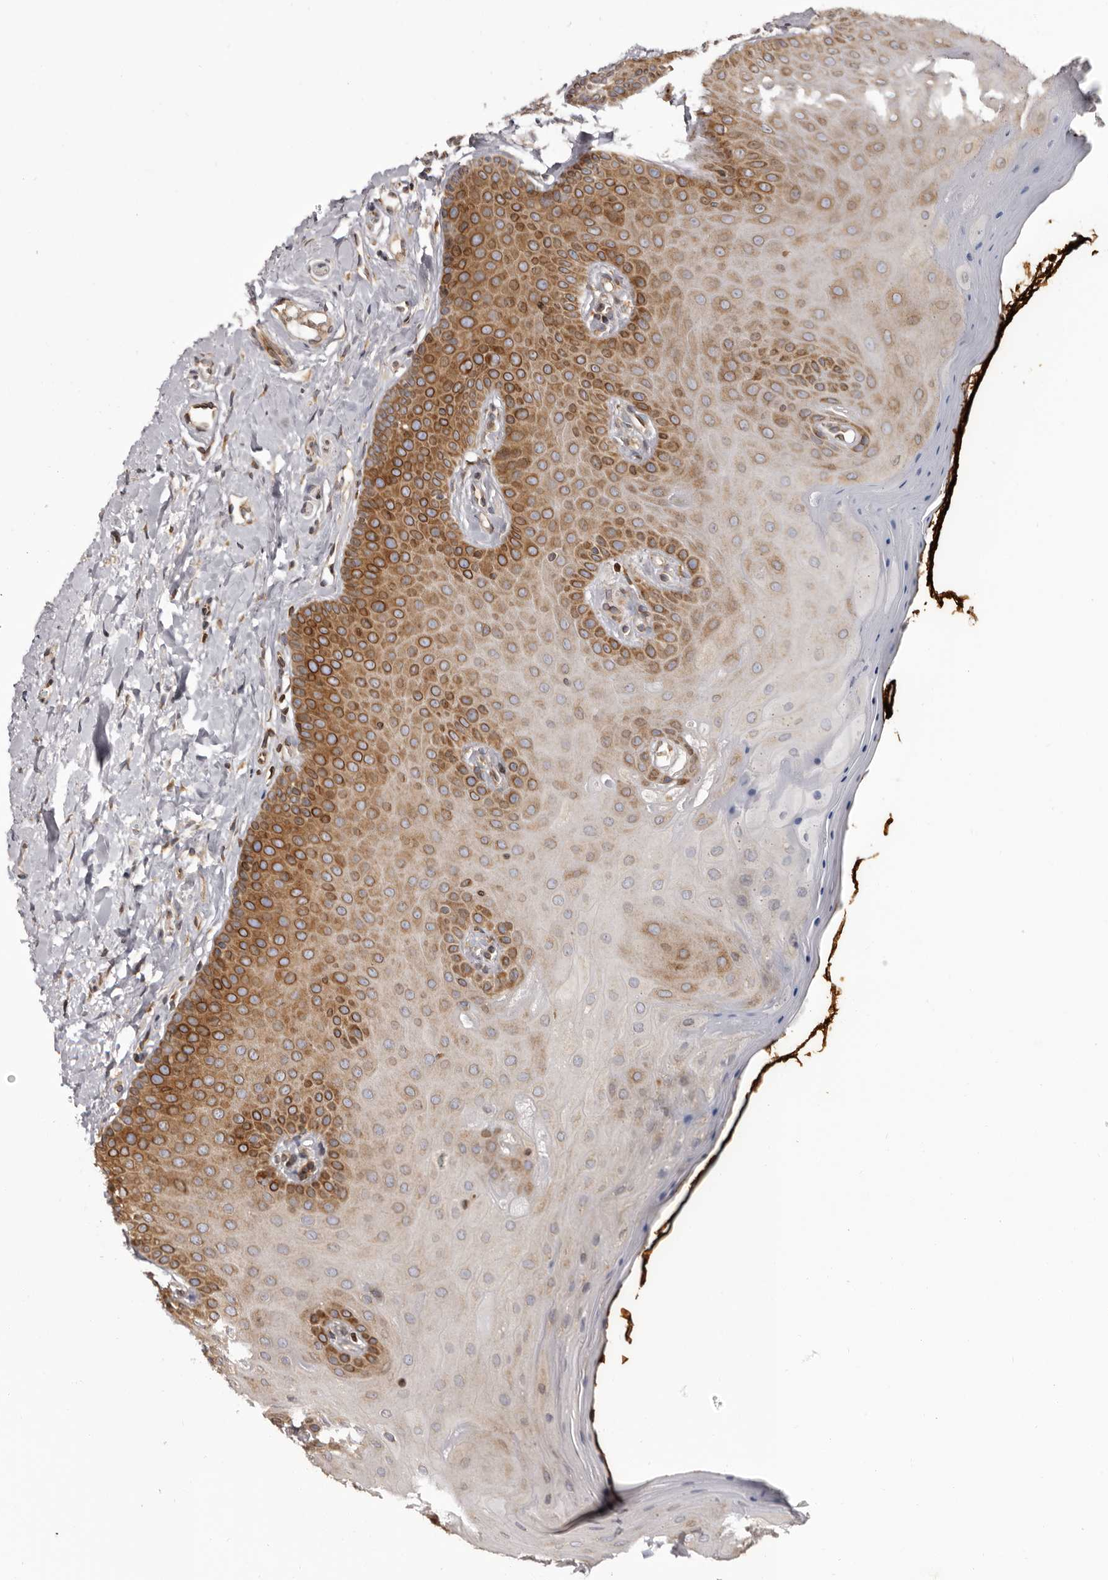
{"staining": {"intensity": "moderate", "quantity": ">75%", "location": "cytoplasmic/membranous"}, "tissue": "oral mucosa", "cell_type": "Squamous epithelial cells", "image_type": "normal", "snomed": [{"axis": "morphology", "description": "Normal tissue, NOS"}, {"axis": "topography", "description": "Oral tissue"}], "caption": "Immunohistochemistry (IHC) histopathology image of normal human oral mucosa stained for a protein (brown), which demonstrates medium levels of moderate cytoplasmic/membranous expression in approximately >75% of squamous epithelial cells.", "gene": "C4orf3", "patient": {"sex": "female", "age": 31}}